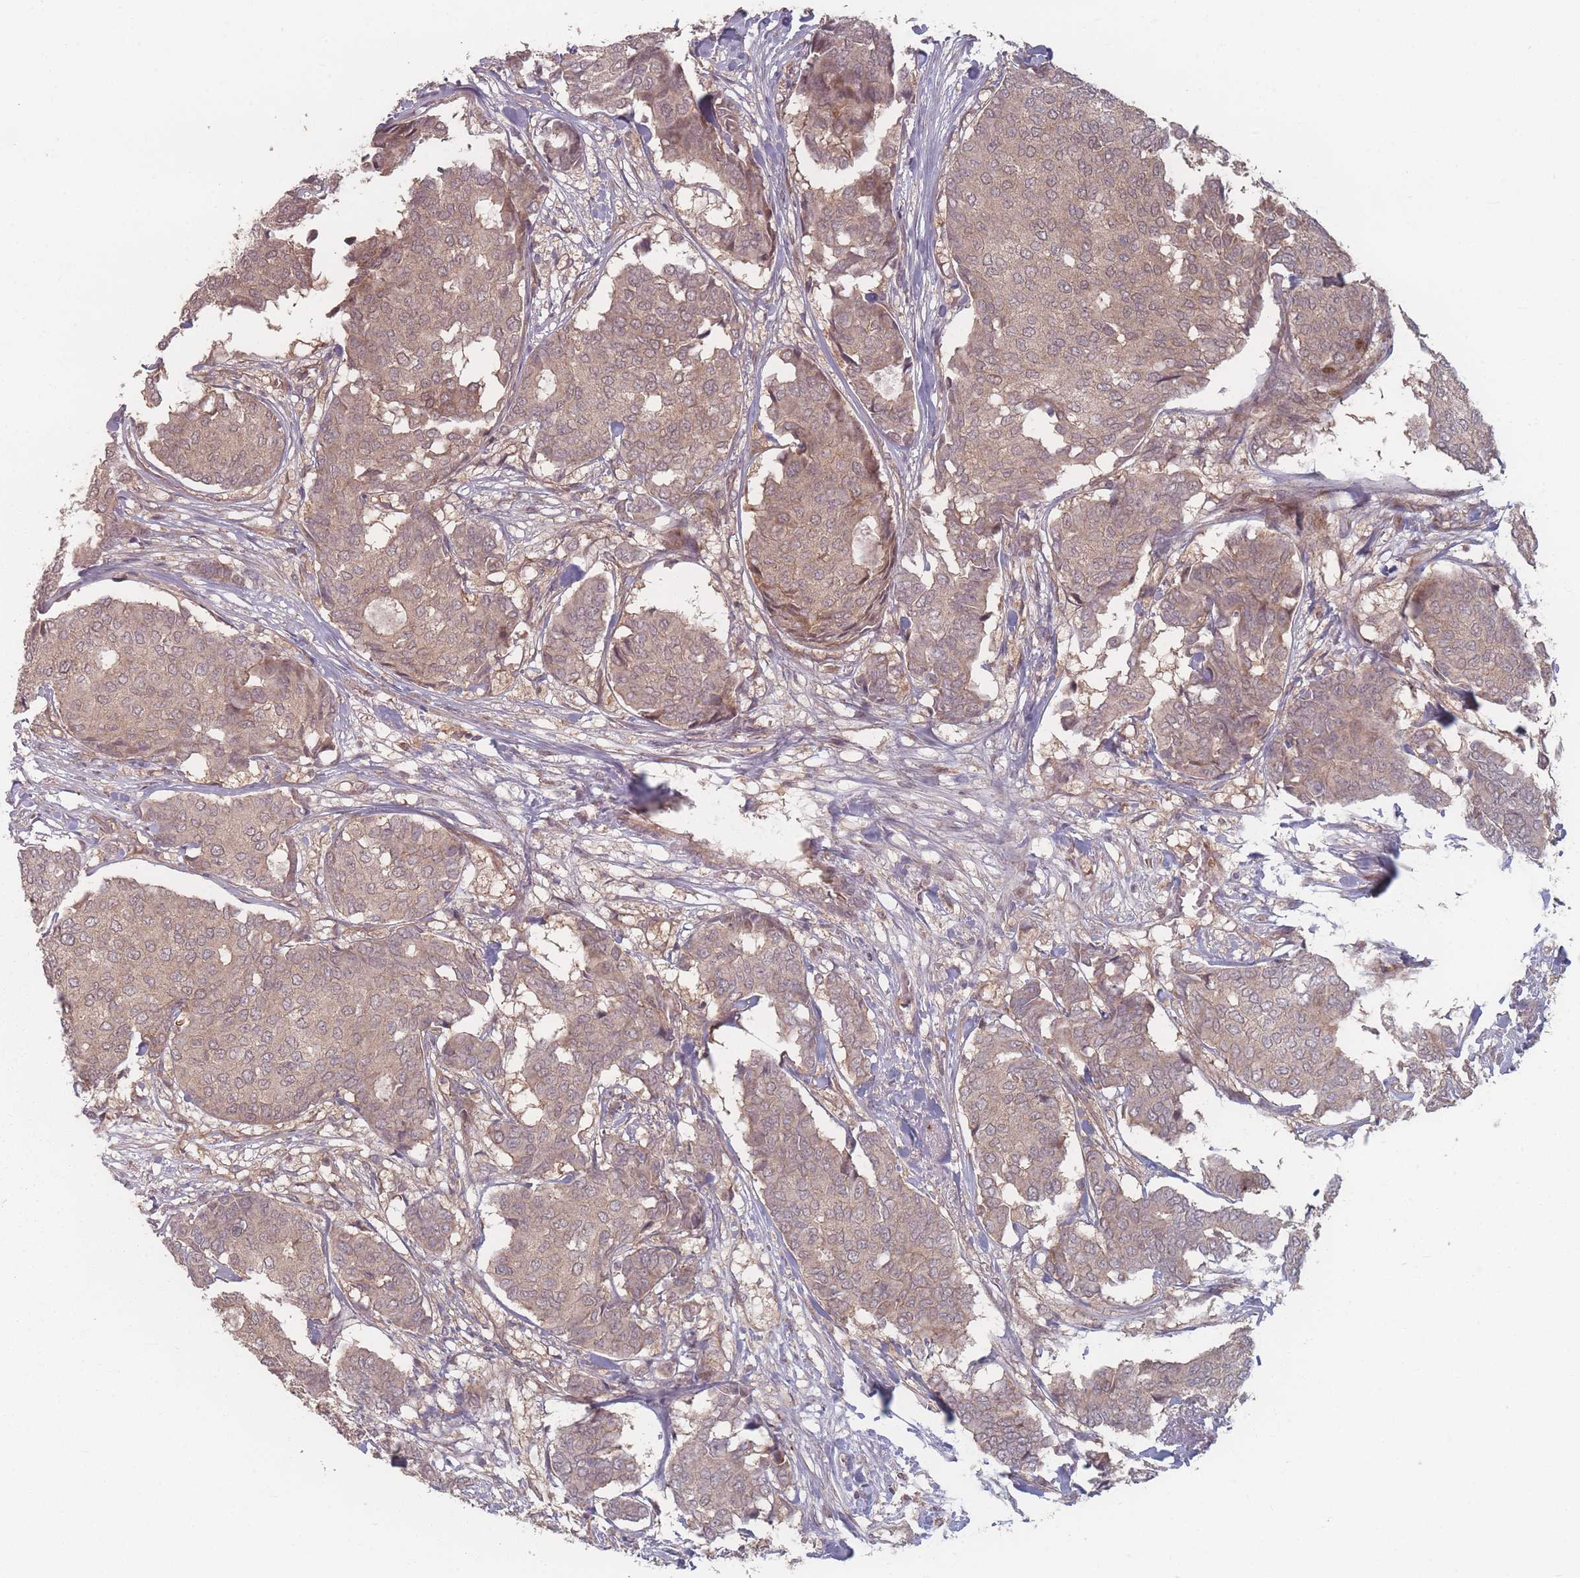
{"staining": {"intensity": "weak", "quantity": ">75%", "location": "cytoplasmic/membranous"}, "tissue": "breast cancer", "cell_type": "Tumor cells", "image_type": "cancer", "snomed": [{"axis": "morphology", "description": "Duct carcinoma"}, {"axis": "topography", "description": "Breast"}], "caption": "Breast cancer (invasive ductal carcinoma) stained with DAB IHC shows low levels of weak cytoplasmic/membranous expression in about >75% of tumor cells.", "gene": "HAGH", "patient": {"sex": "female", "age": 75}}